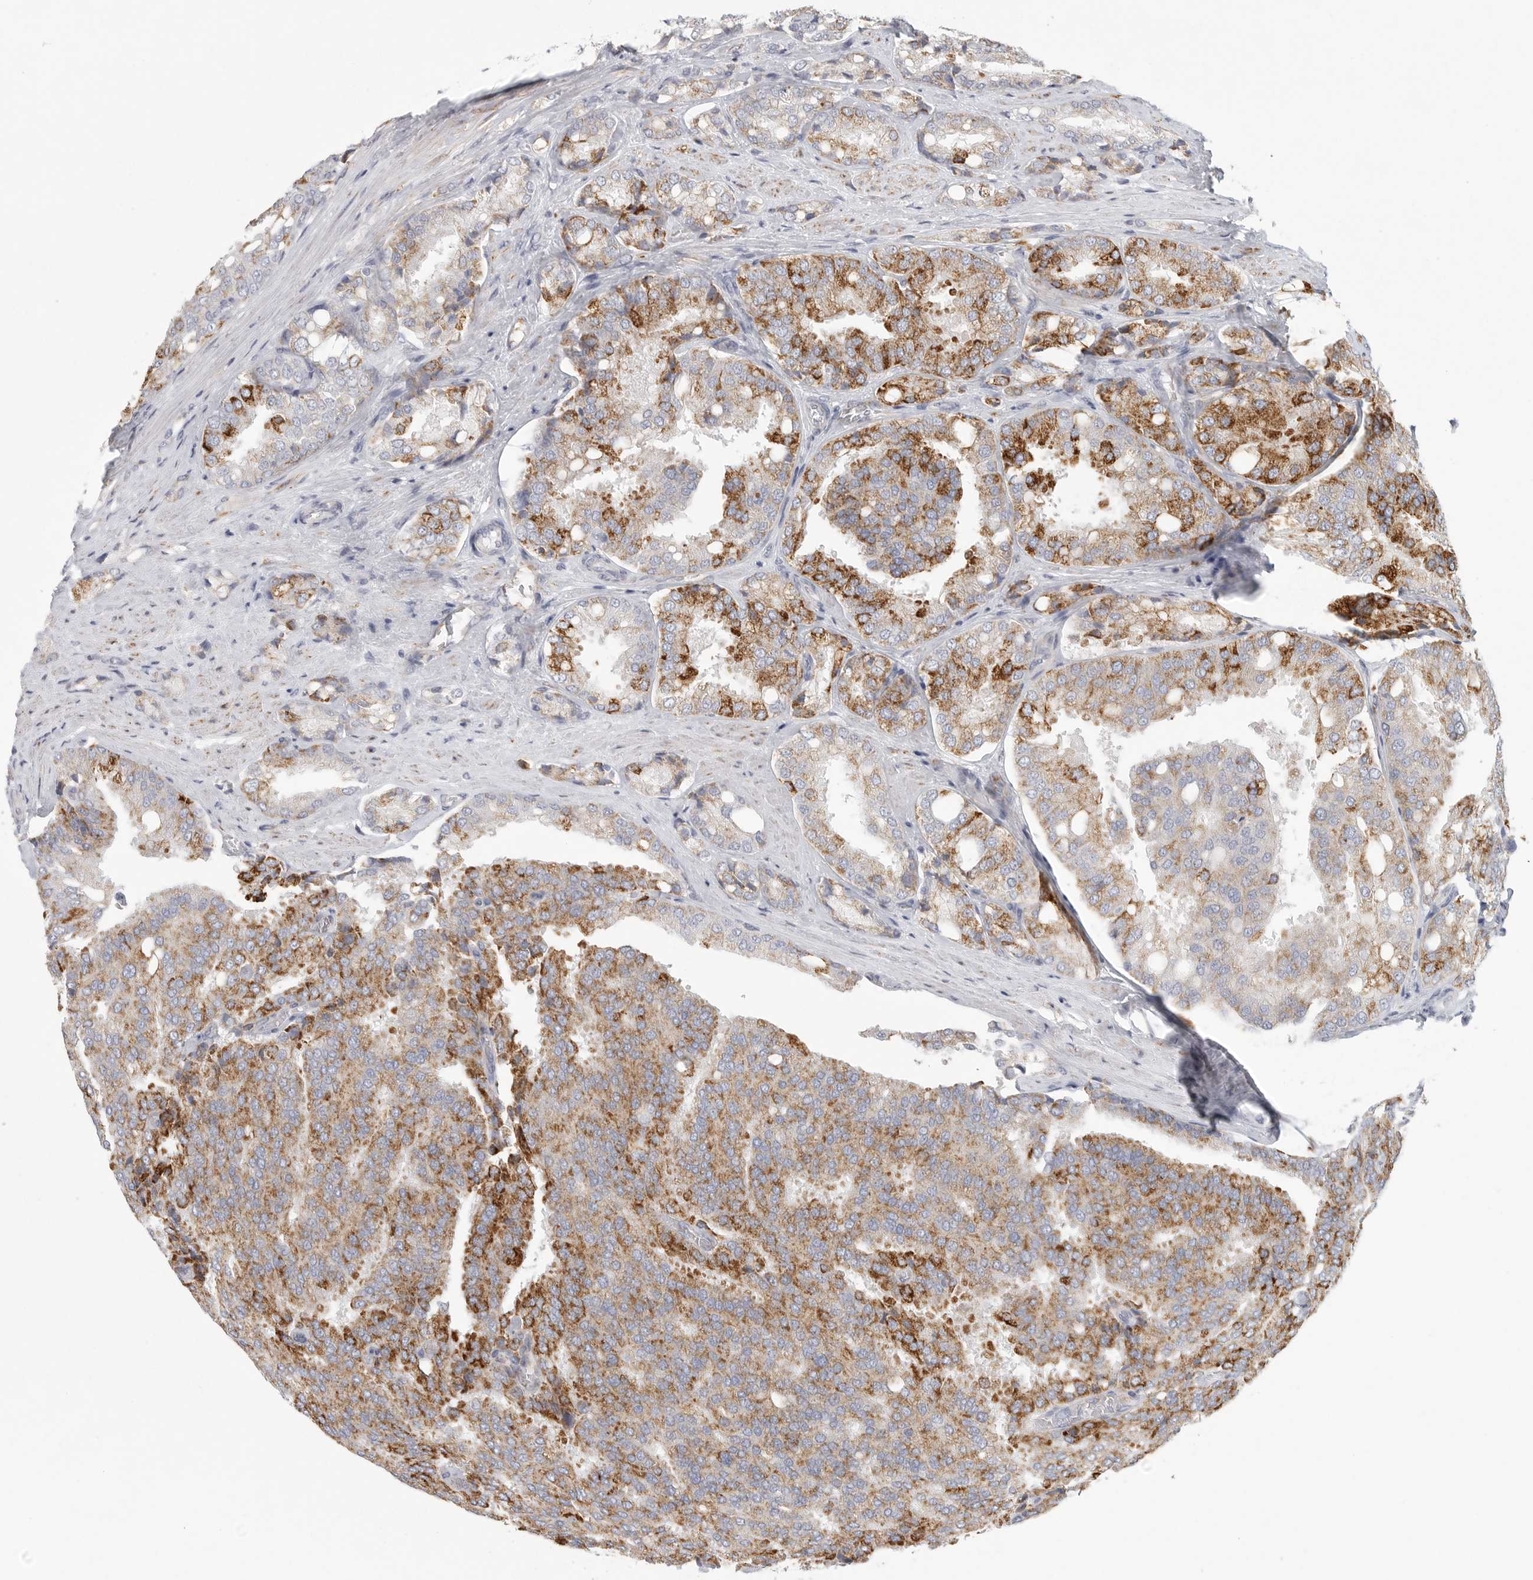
{"staining": {"intensity": "strong", "quantity": ">75%", "location": "cytoplasmic/membranous"}, "tissue": "prostate cancer", "cell_type": "Tumor cells", "image_type": "cancer", "snomed": [{"axis": "morphology", "description": "Adenocarcinoma, High grade"}, {"axis": "topography", "description": "Prostate"}], "caption": "Human prostate cancer stained with a protein marker displays strong staining in tumor cells.", "gene": "ELP3", "patient": {"sex": "male", "age": 50}}